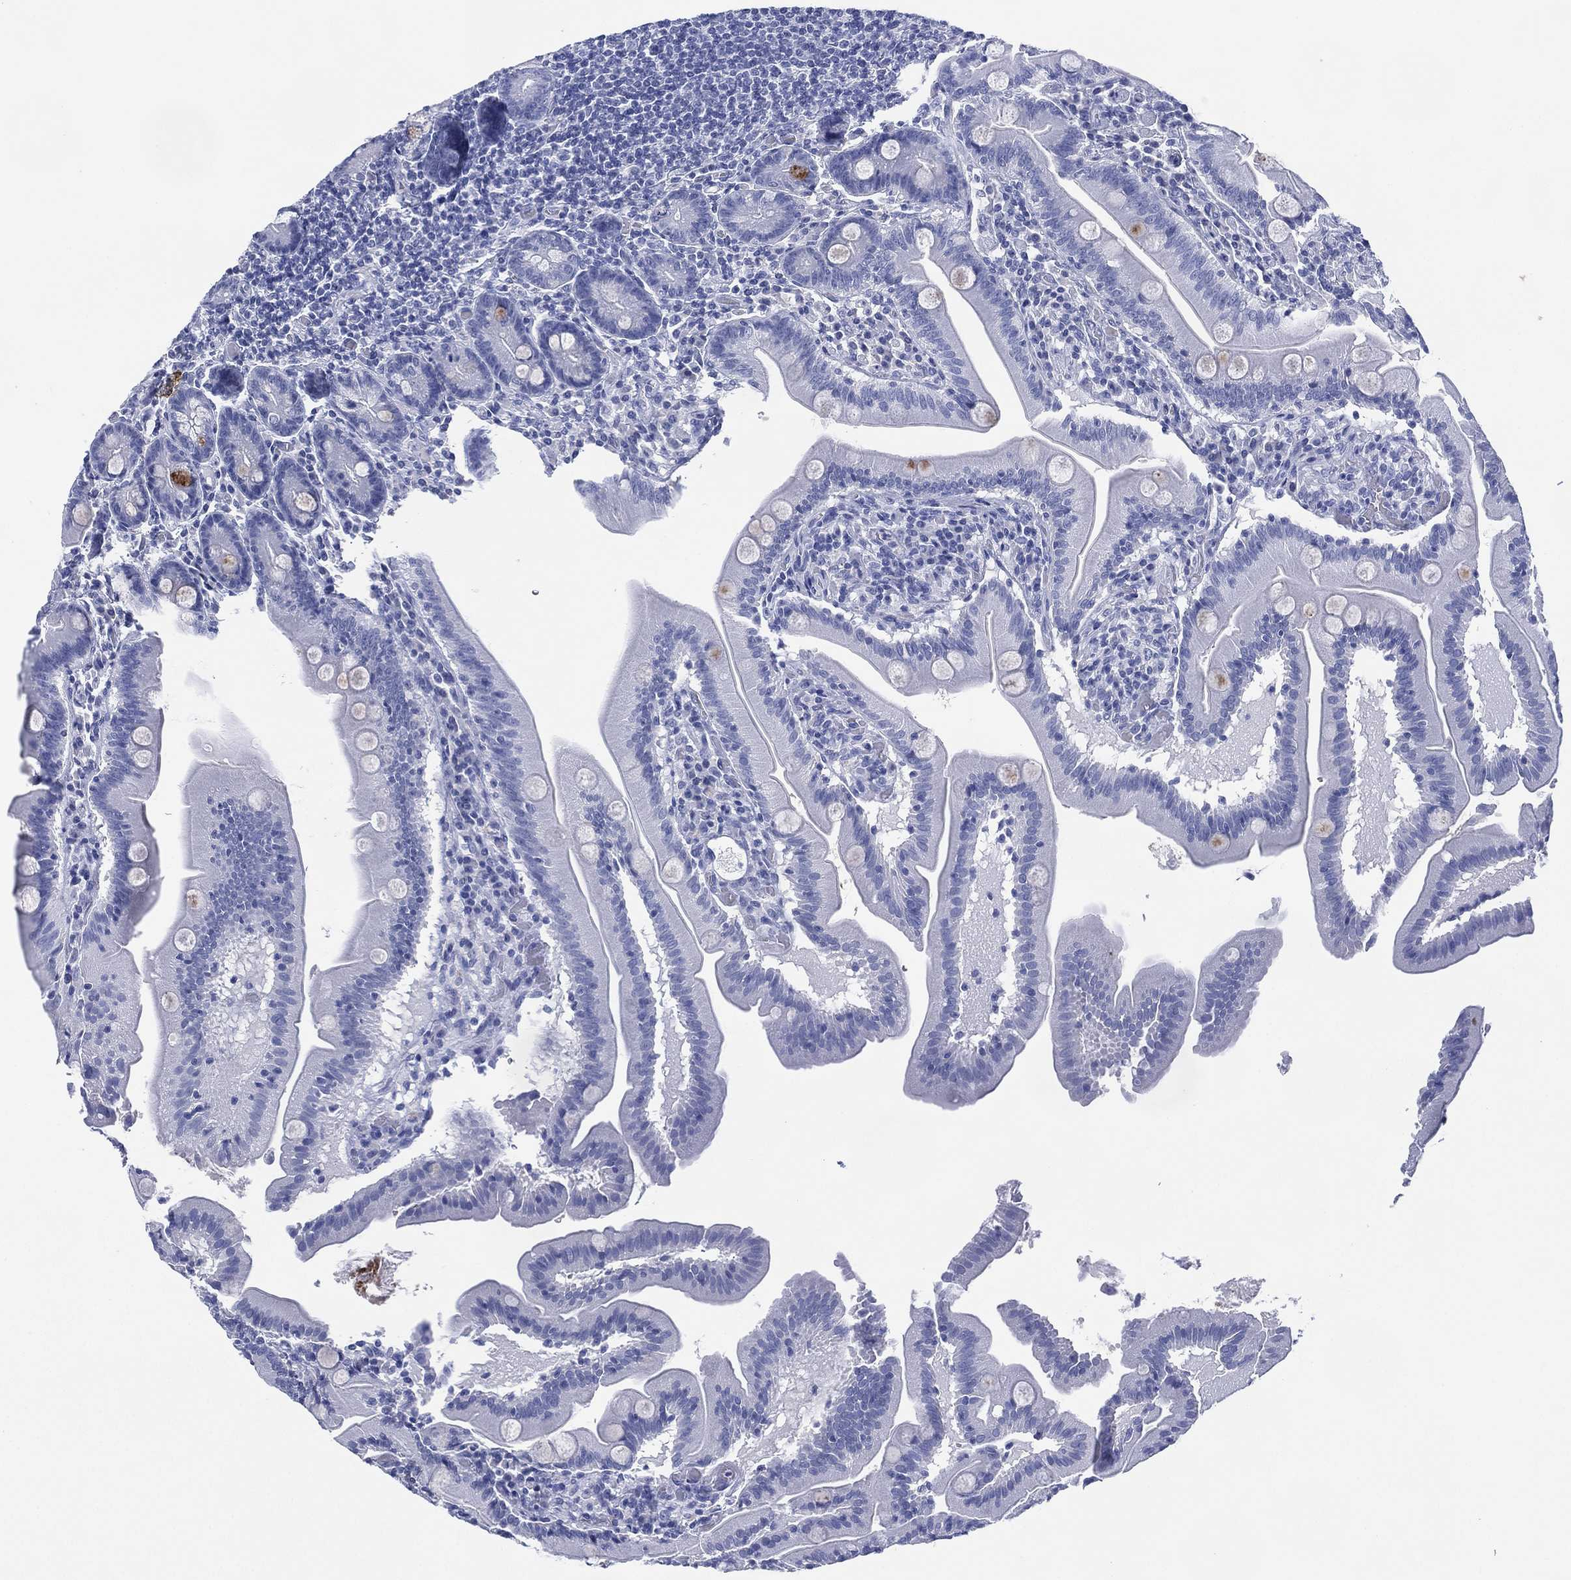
{"staining": {"intensity": "negative", "quantity": "none", "location": "none"}, "tissue": "small intestine", "cell_type": "Glandular cells", "image_type": "normal", "snomed": [{"axis": "morphology", "description": "Normal tissue, NOS"}, {"axis": "topography", "description": "Small intestine"}], "caption": "High magnification brightfield microscopy of unremarkable small intestine stained with DAB (3,3'-diaminobenzidine) (brown) and counterstained with hematoxylin (blue): glandular cells show no significant expression.", "gene": "DSG1", "patient": {"sex": "male", "age": 37}}